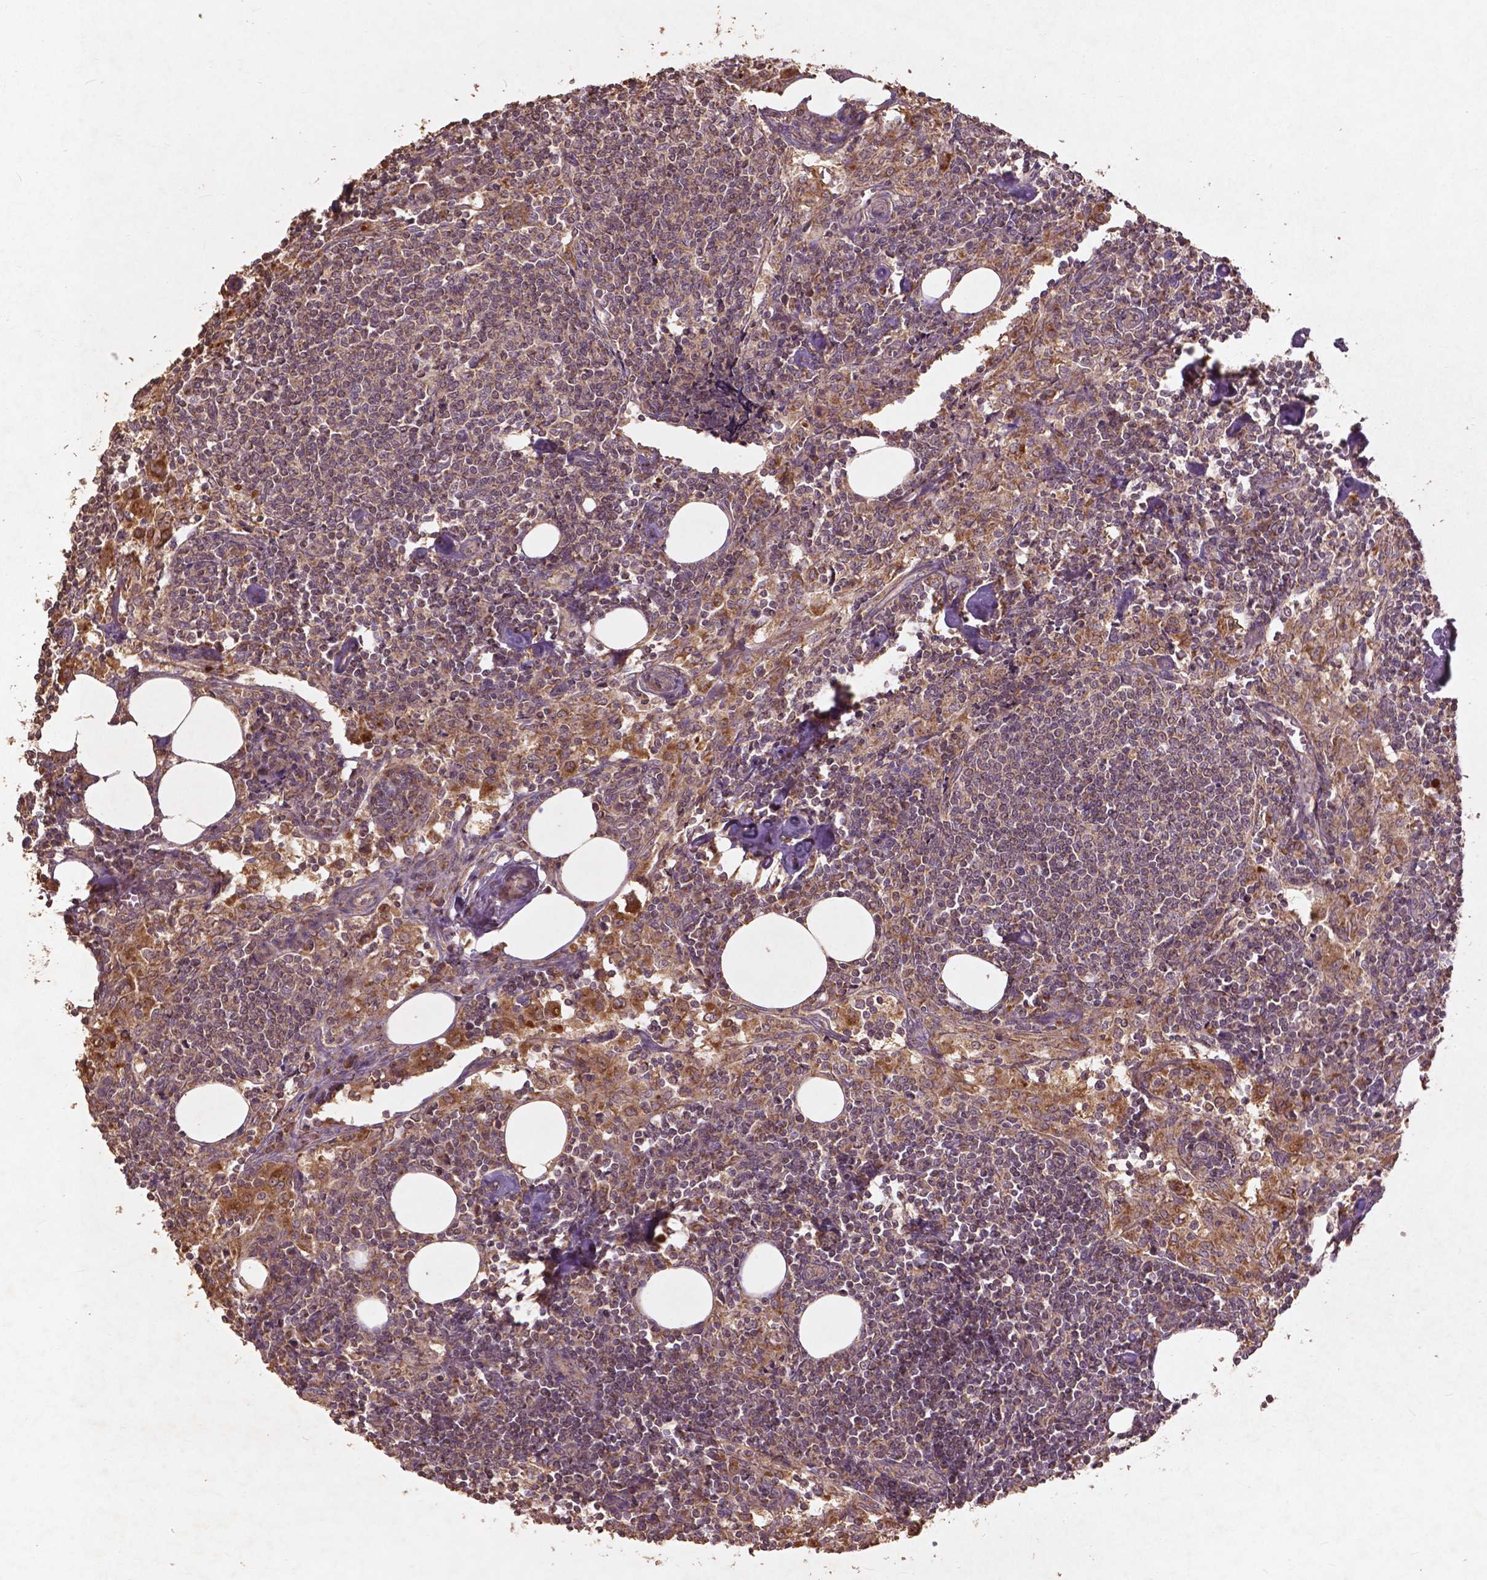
{"staining": {"intensity": "moderate", "quantity": ">75%", "location": "cytoplasmic/membranous"}, "tissue": "lymph node", "cell_type": "Germinal center cells", "image_type": "normal", "snomed": [{"axis": "morphology", "description": "Normal tissue, NOS"}, {"axis": "topography", "description": "Lymph node"}], "caption": "Approximately >75% of germinal center cells in unremarkable lymph node demonstrate moderate cytoplasmic/membranous protein expression as visualized by brown immunohistochemical staining.", "gene": "ST6GALNAC5", "patient": {"sex": "male", "age": 55}}